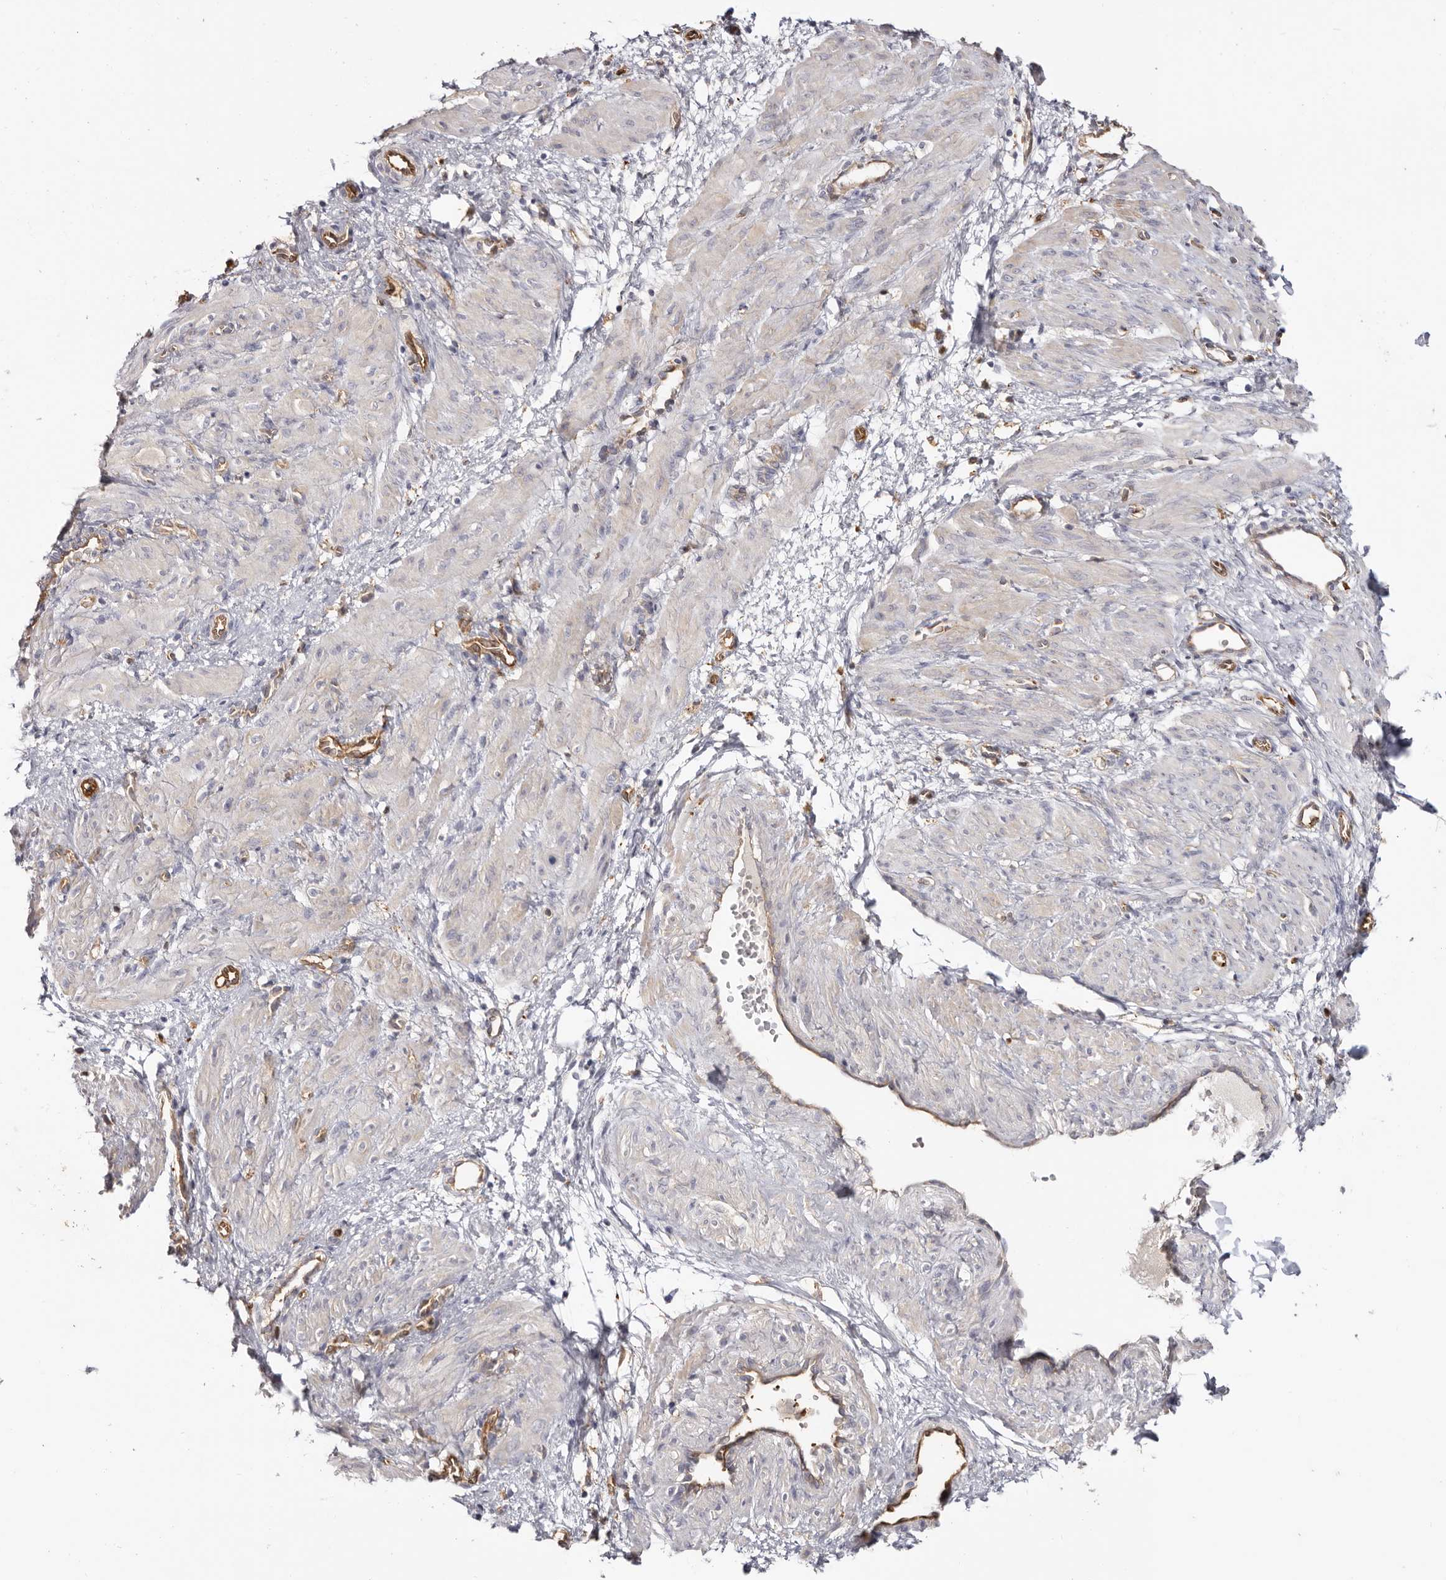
{"staining": {"intensity": "weak", "quantity": "<25%", "location": "cytoplasmic/membranous"}, "tissue": "smooth muscle", "cell_type": "Smooth muscle cells", "image_type": "normal", "snomed": [{"axis": "morphology", "description": "Normal tissue, NOS"}, {"axis": "topography", "description": "Endometrium"}], "caption": "Smooth muscle cells are negative for brown protein staining in normal smooth muscle. (Immunohistochemistry, brightfield microscopy, high magnification).", "gene": "LAP3", "patient": {"sex": "female", "age": 33}}